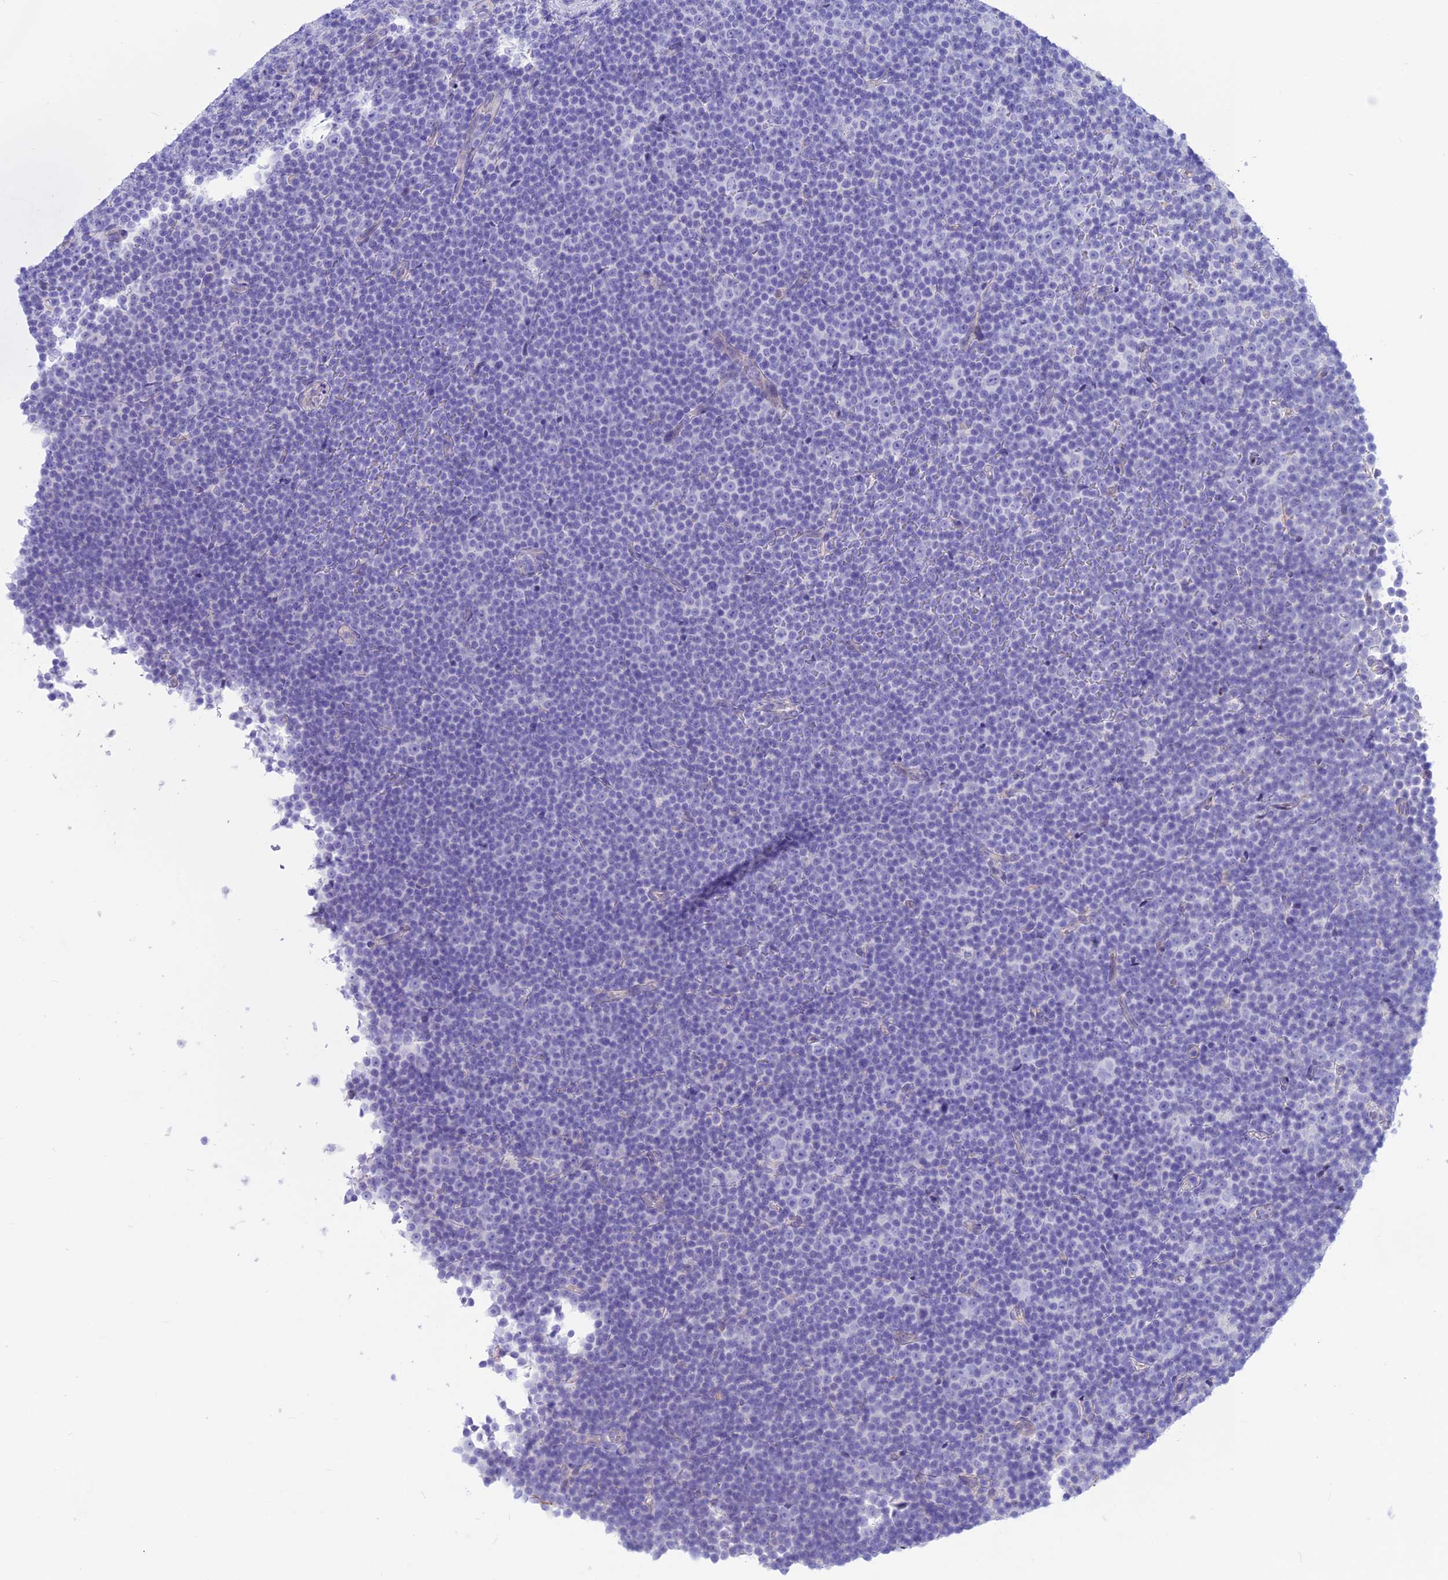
{"staining": {"intensity": "negative", "quantity": "none", "location": "none"}, "tissue": "lymphoma", "cell_type": "Tumor cells", "image_type": "cancer", "snomed": [{"axis": "morphology", "description": "Malignant lymphoma, non-Hodgkin's type, Low grade"}, {"axis": "topography", "description": "Lymph node"}], "caption": "A high-resolution histopathology image shows immunohistochemistry staining of malignant lymphoma, non-Hodgkin's type (low-grade), which exhibits no significant expression in tumor cells.", "gene": "GNGT2", "patient": {"sex": "female", "age": 67}}